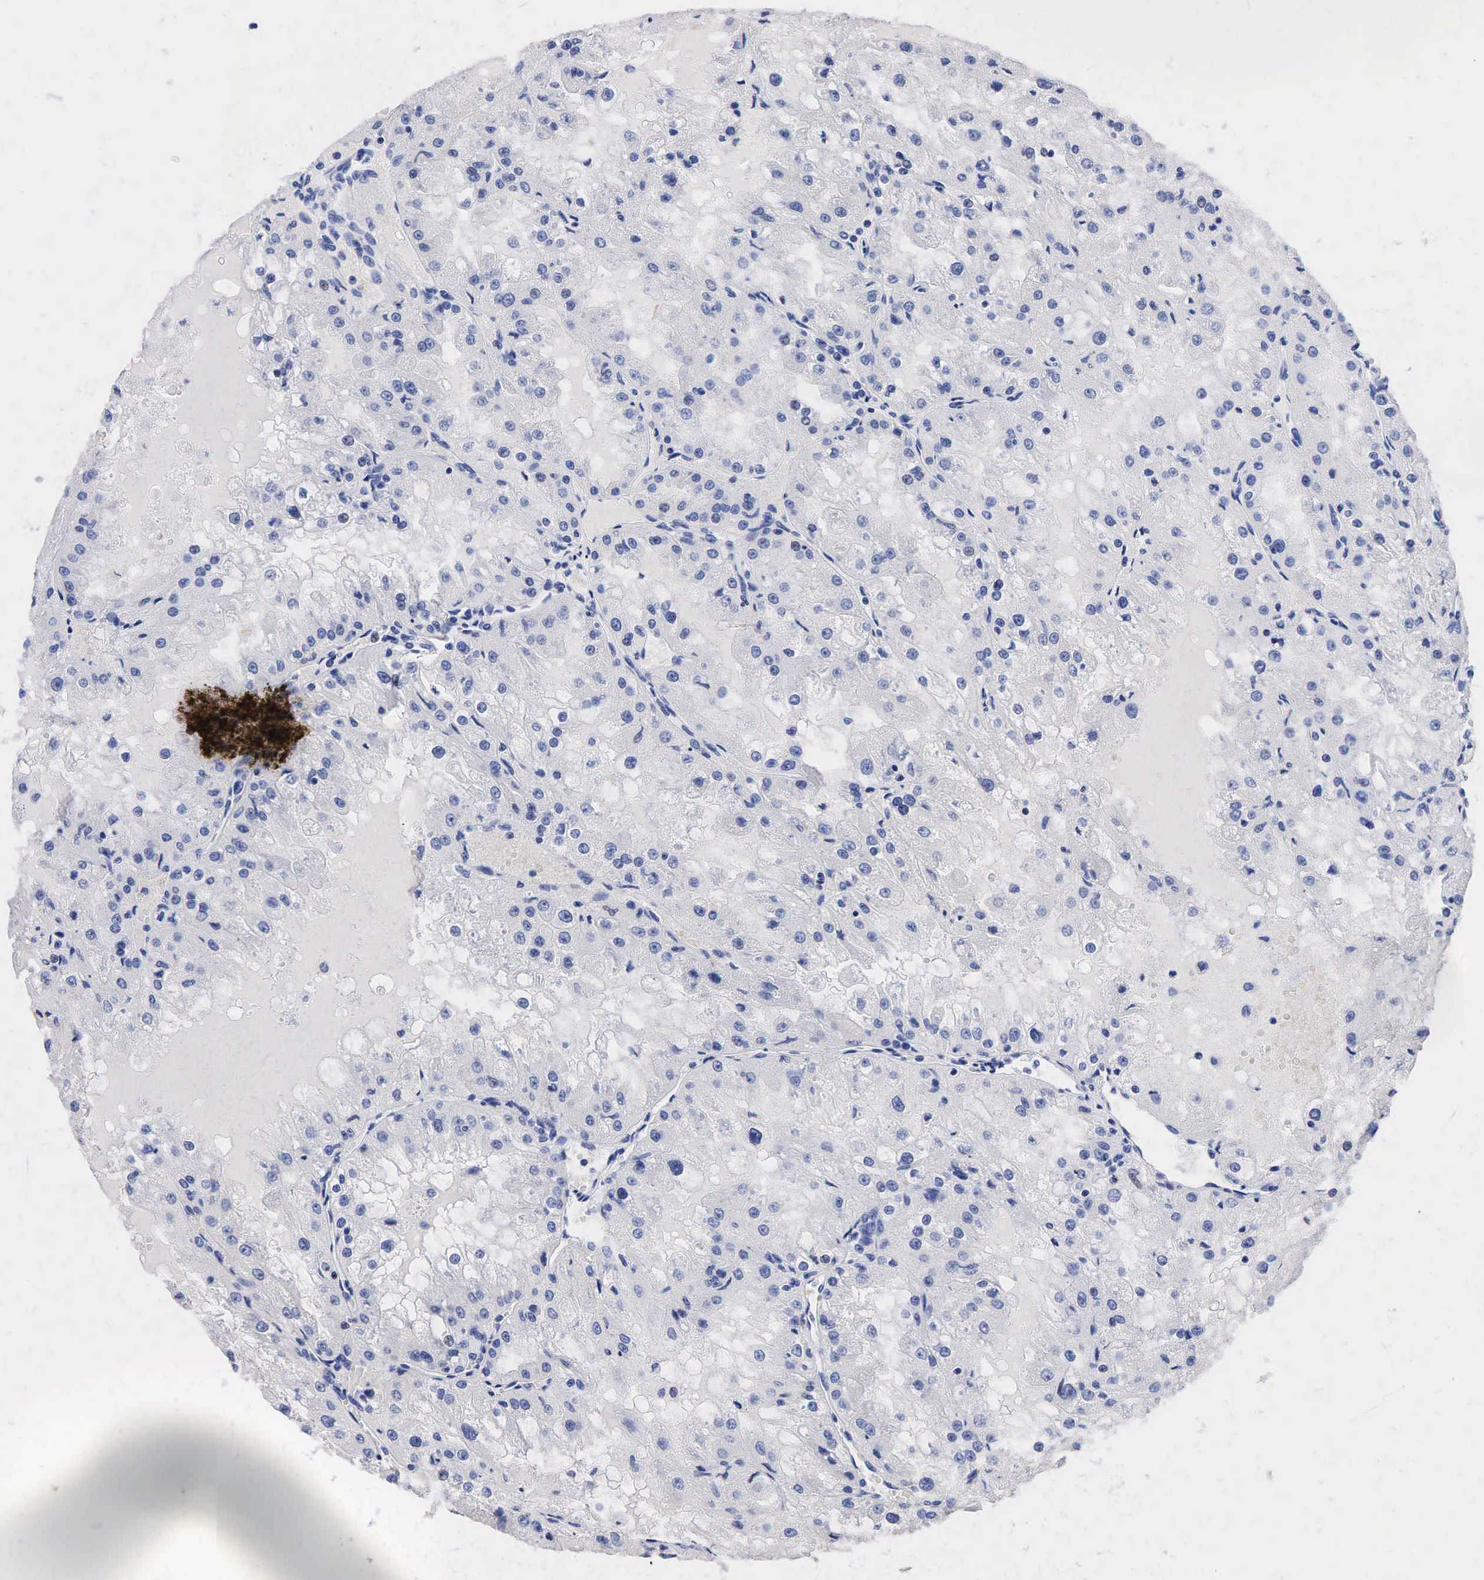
{"staining": {"intensity": "negative", "quantity": "none", "location": "none"}, "tissue": "renal cancer", "cell_type": "Tumor cells", "image_type": "cancer", "snomed": [{"axis": "morphology", "description": "Adenocarcinoma, NOS"}, {"axis": "topography", "description": "Kidney"}], "caption": "Adenocarcinoma (renal) was stained to show a protein in brown. There is no significant staining in tumor cells.", "gene": "SYP", "patient": {"sex": "female", "age": 74}}